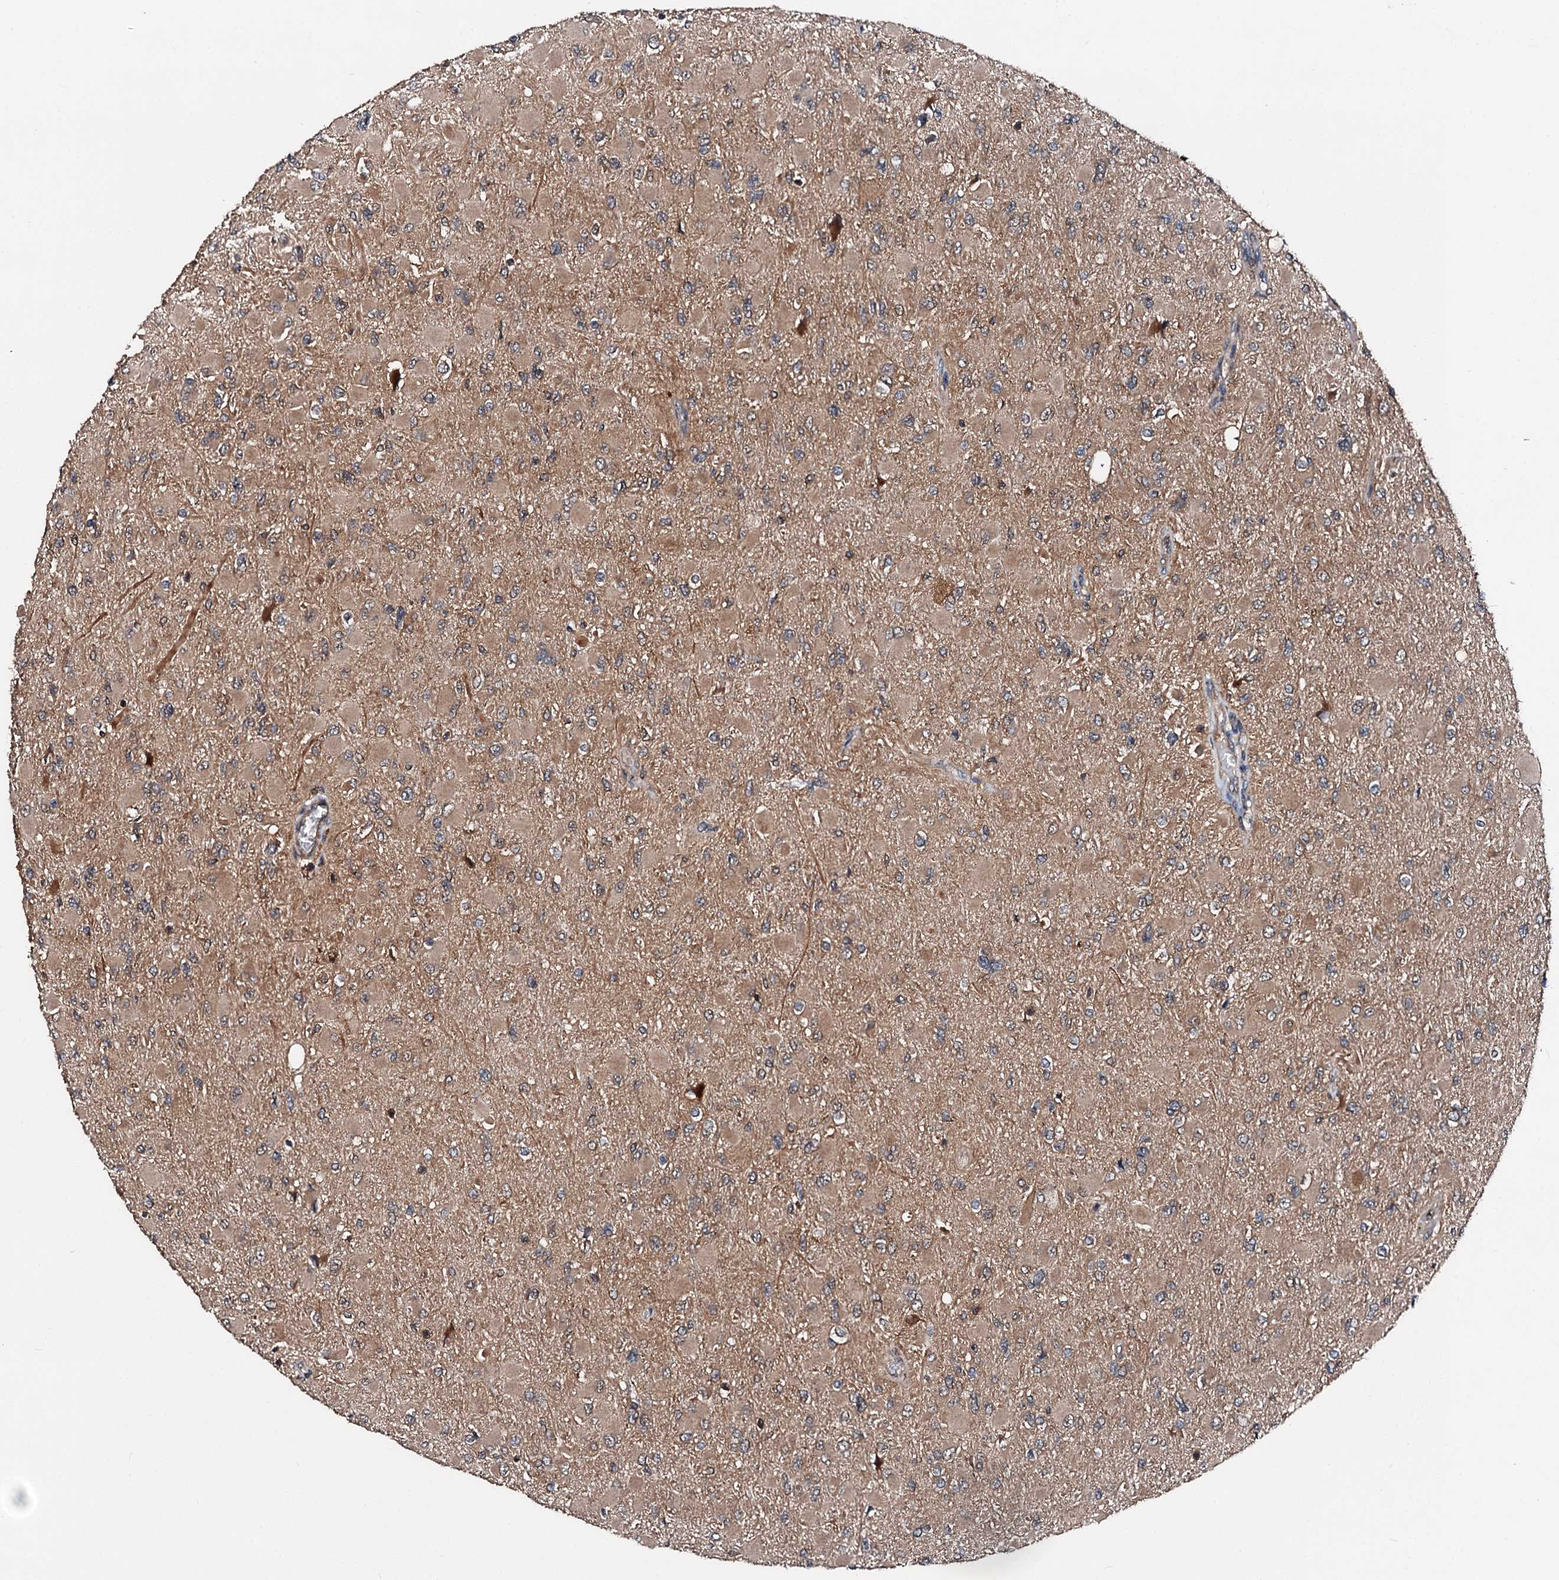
{"staining": {"intensity": "weak", "quantity": ">75%", "location": "cytoplasmic/membranous"}, "tissue": "glioma", "cell_type": "Tumor cells", "image_type": "cancer", "snomed": [{"axis": "morphology", "description": "Glioma, malignant, High grade"}, {"axis": "topography", "description": "Cerebral cortex"}], "caption": "This image reveals IHC staining of malignant high-grade glioma, with low weak cytoplasmic/membranous positivity in about >75% of tumor cells.", "gene": "FGD4", "patient": {"sex": "female", "age": 36}}